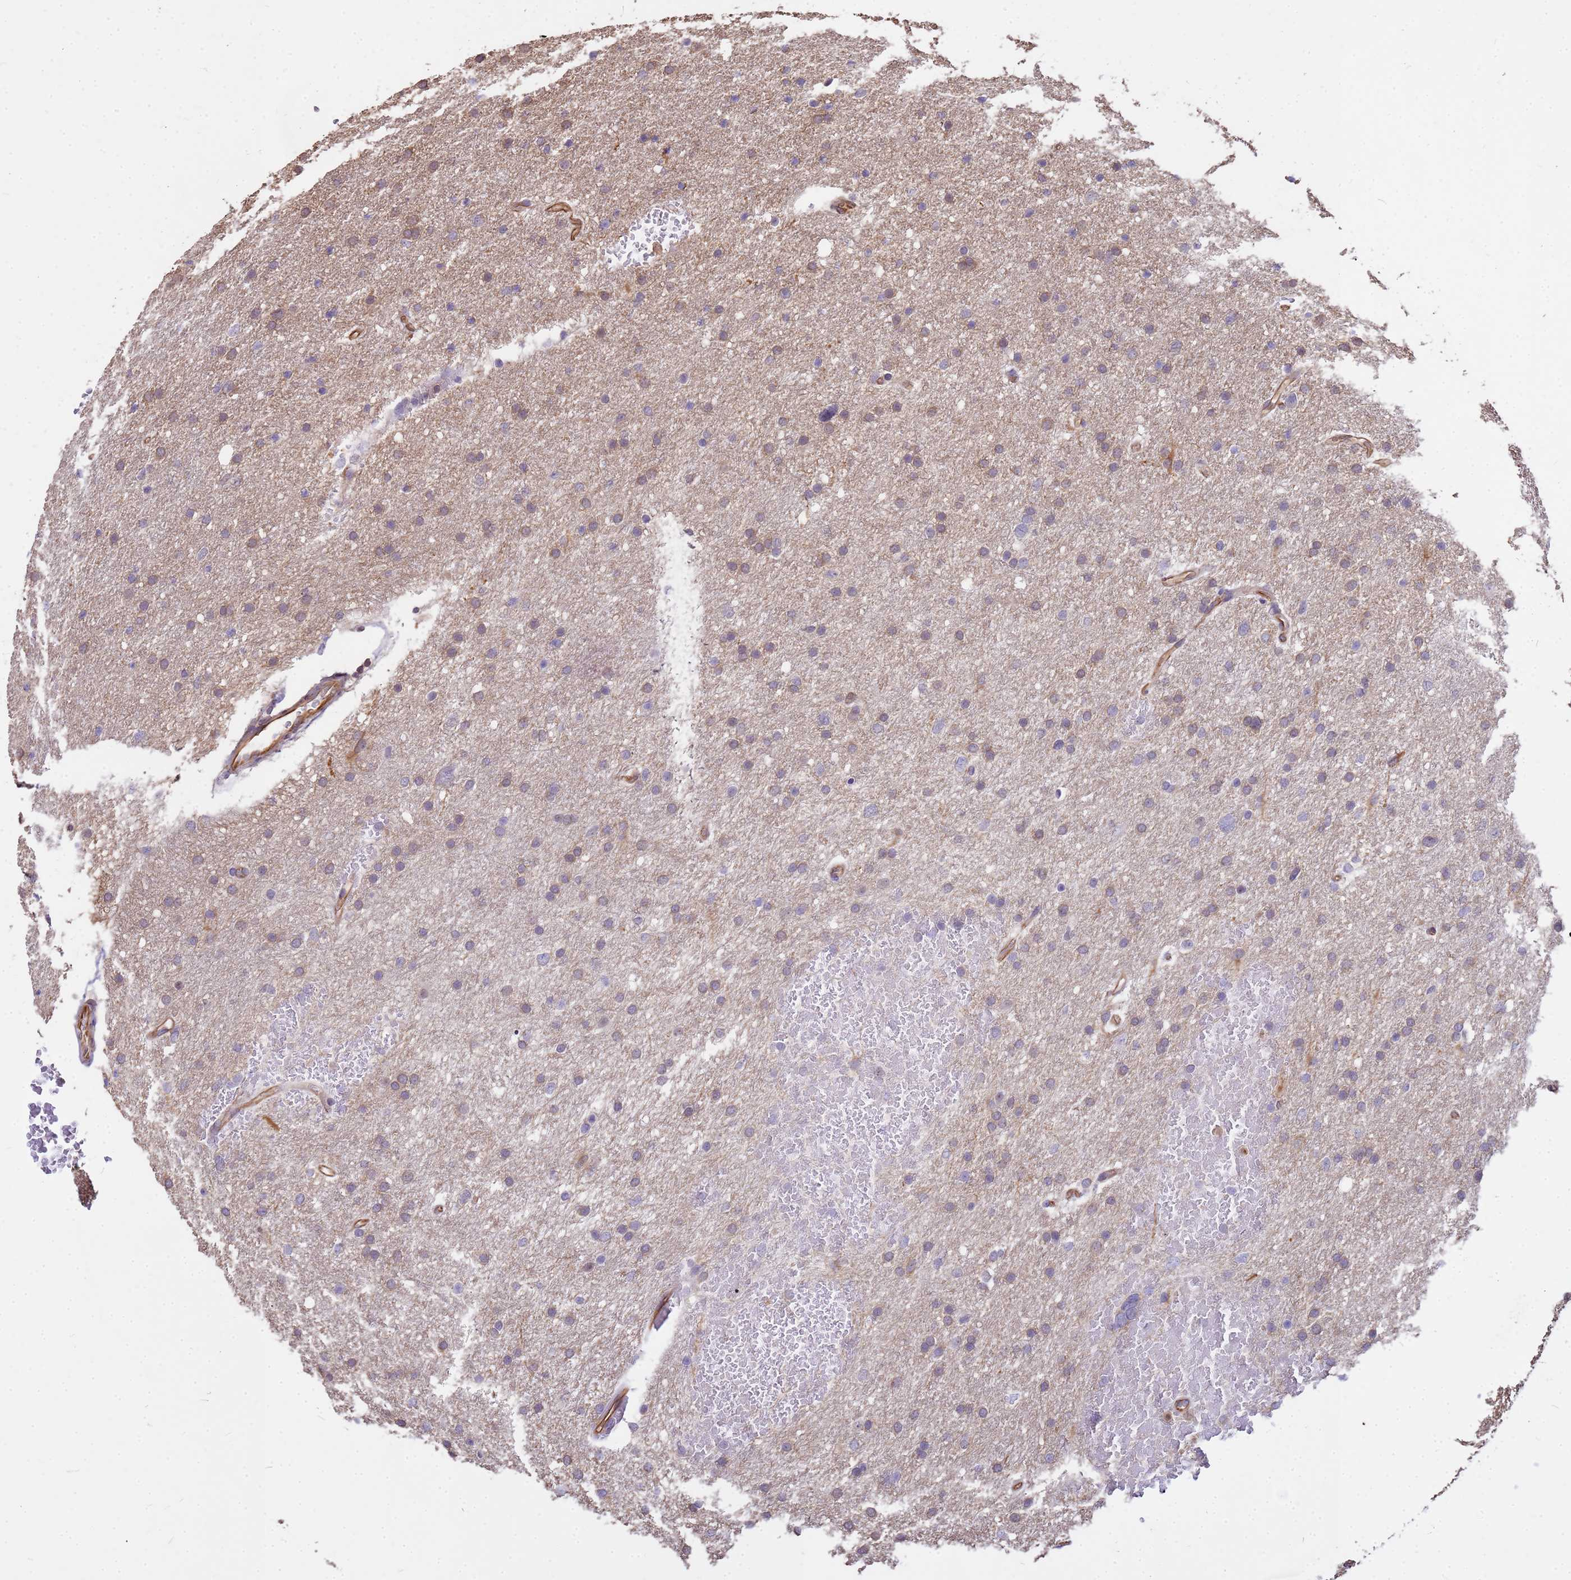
{"staining": {"intensity": "weak", "quantity": ">75%", "location": "cytoplasmic/membranous"}, "tissue": "glioma", "cell_type": "Tumor cells", "image_type": "cancer", "snomed": [{"axis": "morphology", "description": "Glioma, malignant, High grade"}, {"axis": "topography", "description": "Cerebral cortex"}], "caption": "This is an image of IHC staining of glioma, which shows weak expression in the cytoplasmic/membranous of tumor cells.", "gene": "TCEAL3", "patient": {"sex": "female", "age": 36}}